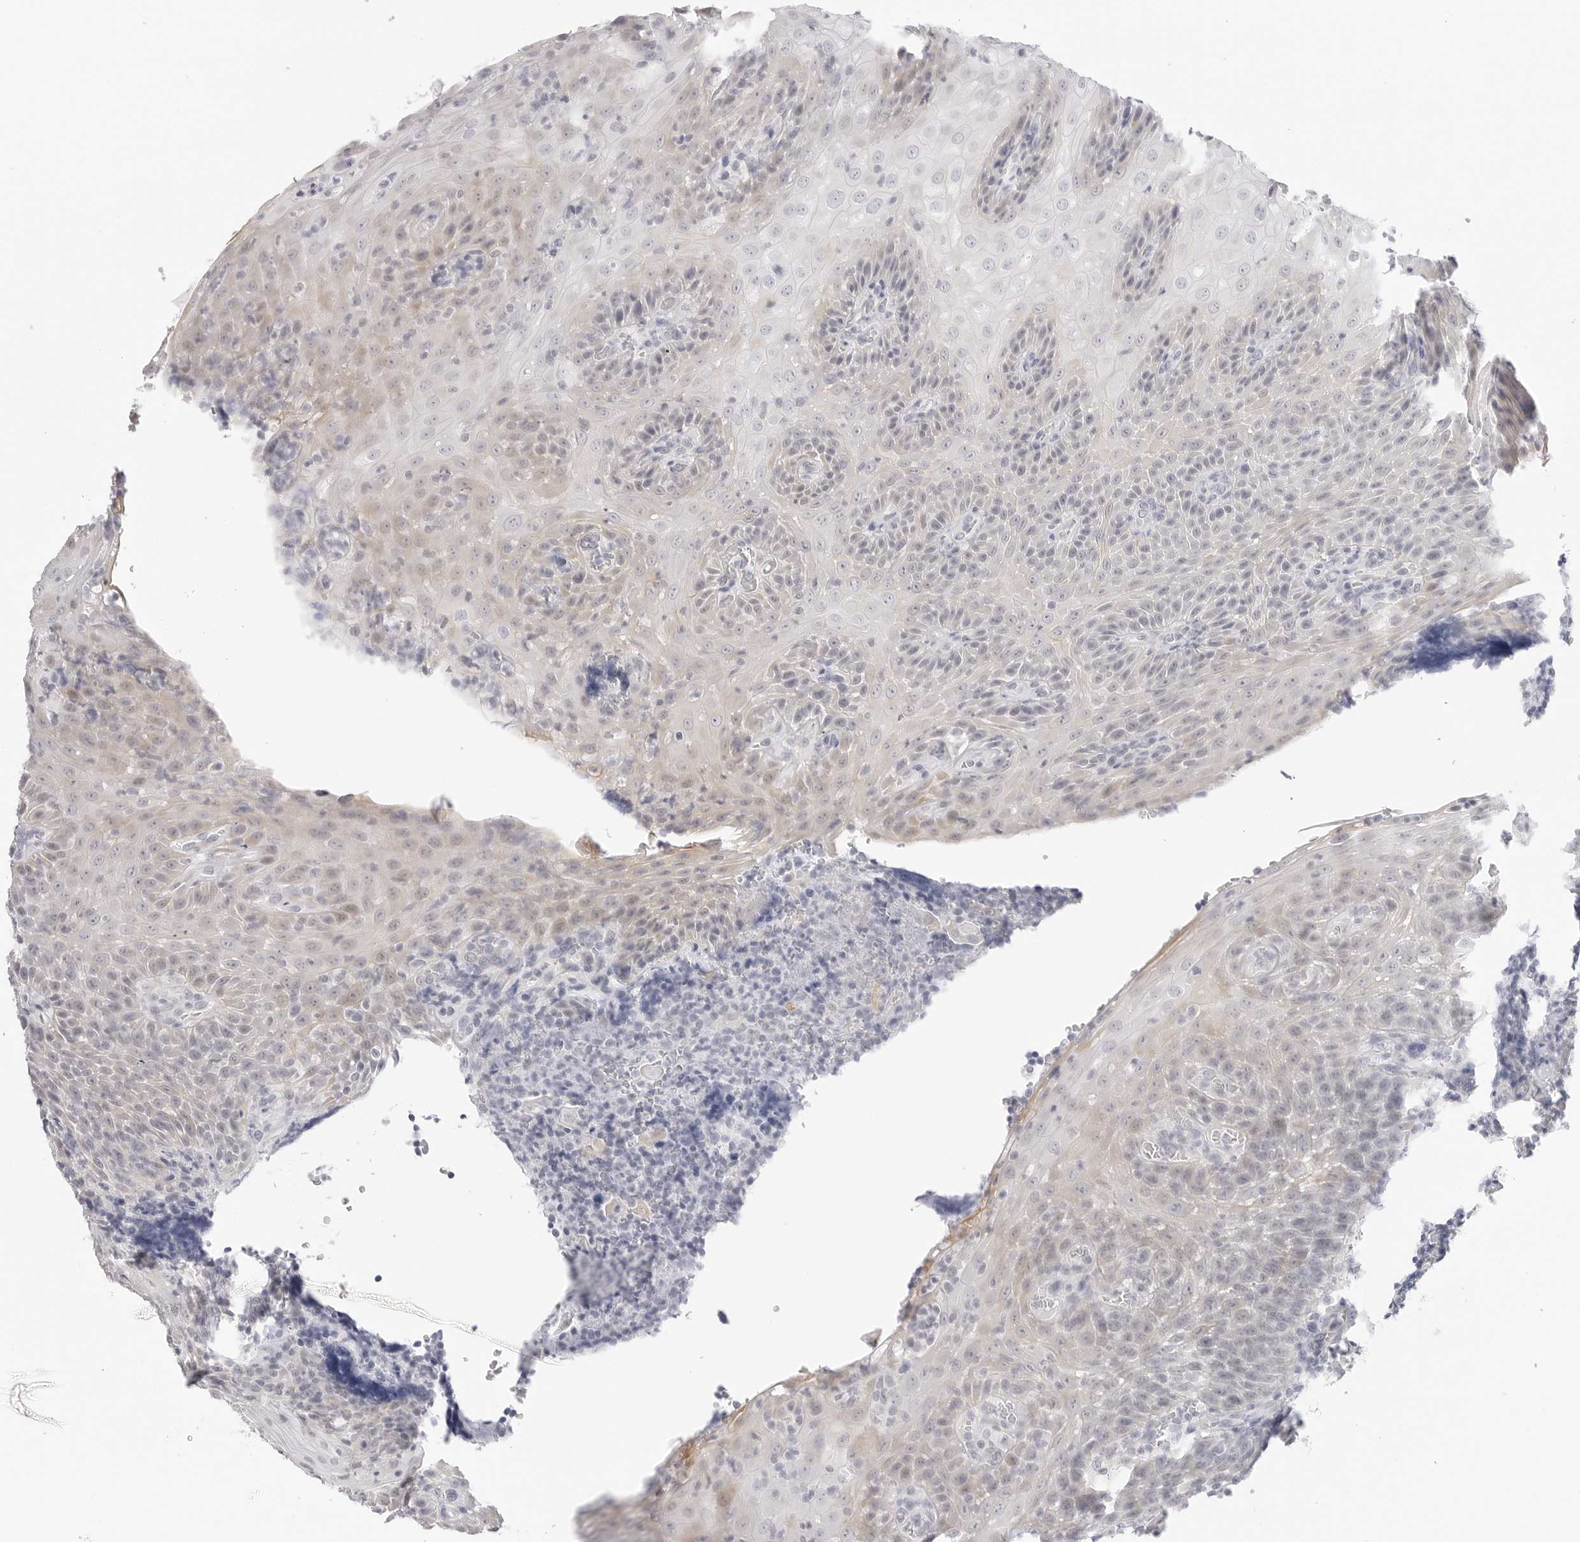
{"staining": {"intensity": "negative", "quantity": "none", "location": "none"}, "tissue": "tonsil", "cell_type": "Germinal center cells", "image_type": "normal", "snomed": [{"axis": "morphology", "description": "Normal tissue, NOS"}, {"axis": "topography", "description": "Tonsil"}], "caption": "The photomicrograph demonstrates no significant expression in germinal center cells of tonsil.", "gene": "HMGCS2", "patient": {"sex": "male", "age": 37}}